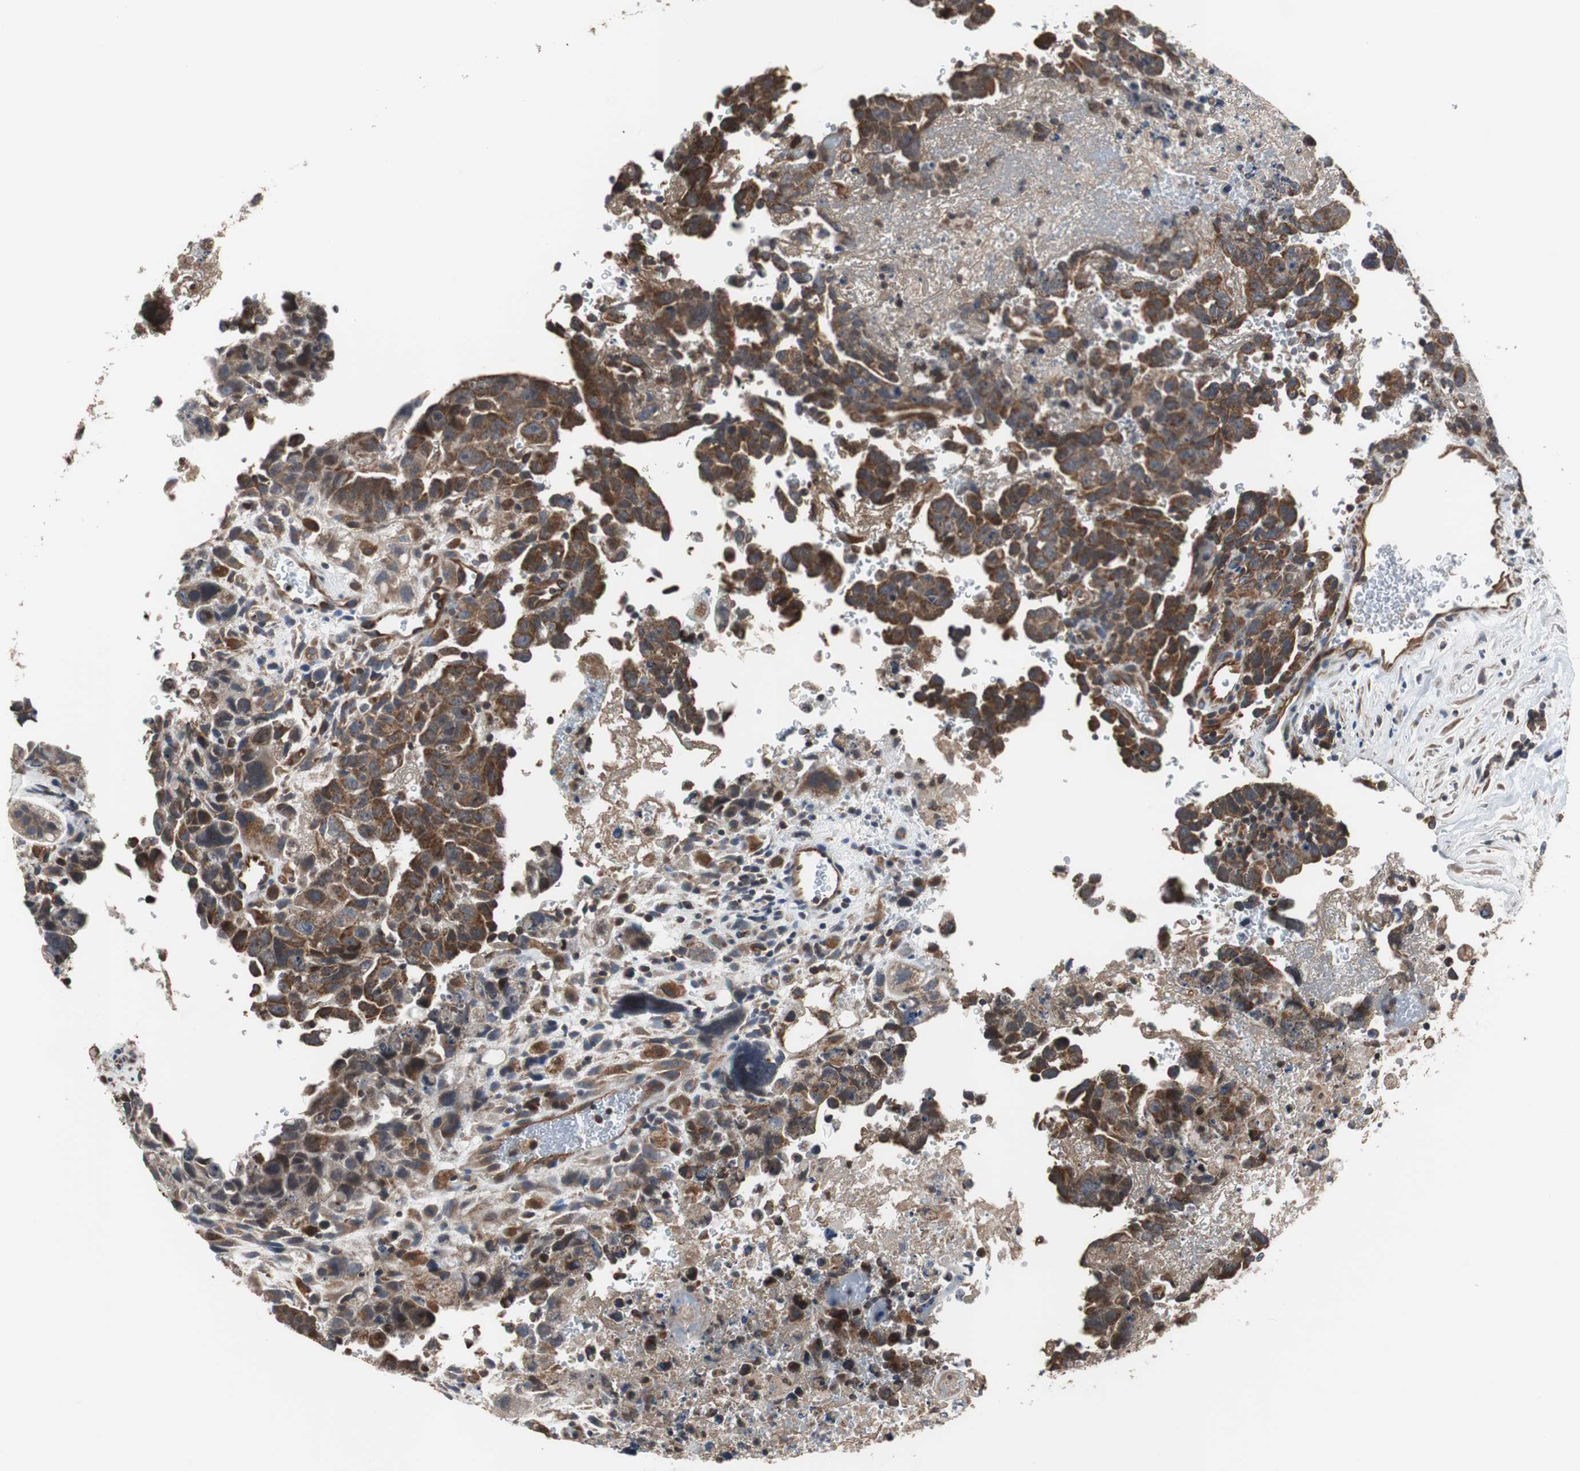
{"staining": {"intensity": "moderate", "quantity": ">75%", "location": "cytoplasmic/membranous"}, "tissue": "testis cancer", "cell_type": "Tumor cells", "image_type": "cancer", "snomed": [{"axis": "morphology", "description": "Carcinoma, Embryonal, NOS"}, {"axis": "topography", "description": "Testis"}], "caption": "An IHC histopathology image of neoplastic tissue is shown. Protein staining in brown labels moderate cytoplasmic/membranous positivity in testis embryonal carcinoma within tumor cells.", "gene": "ACTR3", "patient": {"sex": "male", "age": 28}}